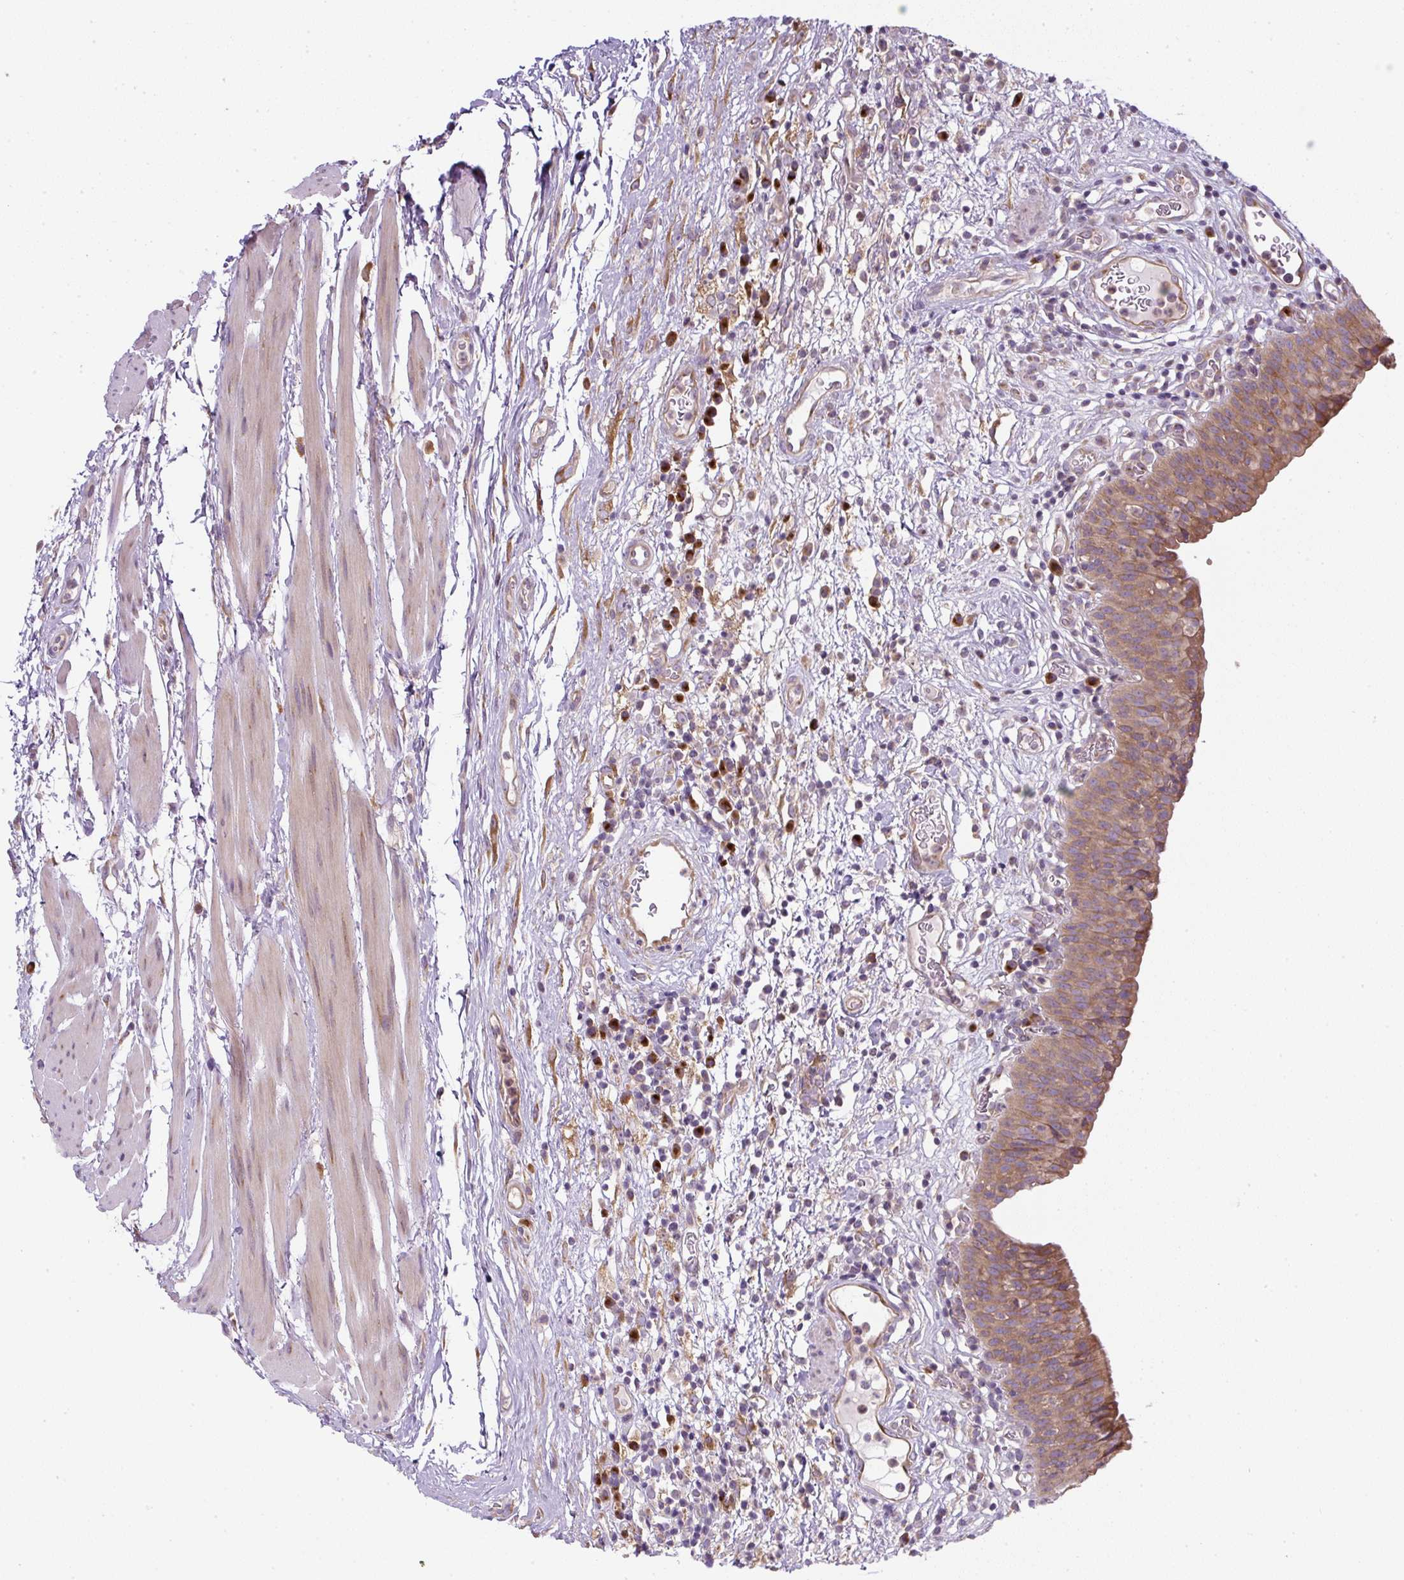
{"staining": {"intensity": "moderate", "quantity": ">75%", "location": "cytoplasmic/membranous"}, "tissue": "urinary bladder", "cell_type": "Urothelial cells", "image_type": "normal", "snomed": [{"axis": "morphology", "description": "Normal tissue, NOS"}, {"axis": "morphology", "description": "Inflammation, NOS"}, {"axis": "topography", "description": "Urinary bladder"}], "caption": "Immunohistochemistry of benign urinary bladder exhibits medium levels of moderate cytoplasmic/membranous expression in about >75% of urothelial cells.", "gene": "MLX", "patient": {"sex": "male", "age": 57}}